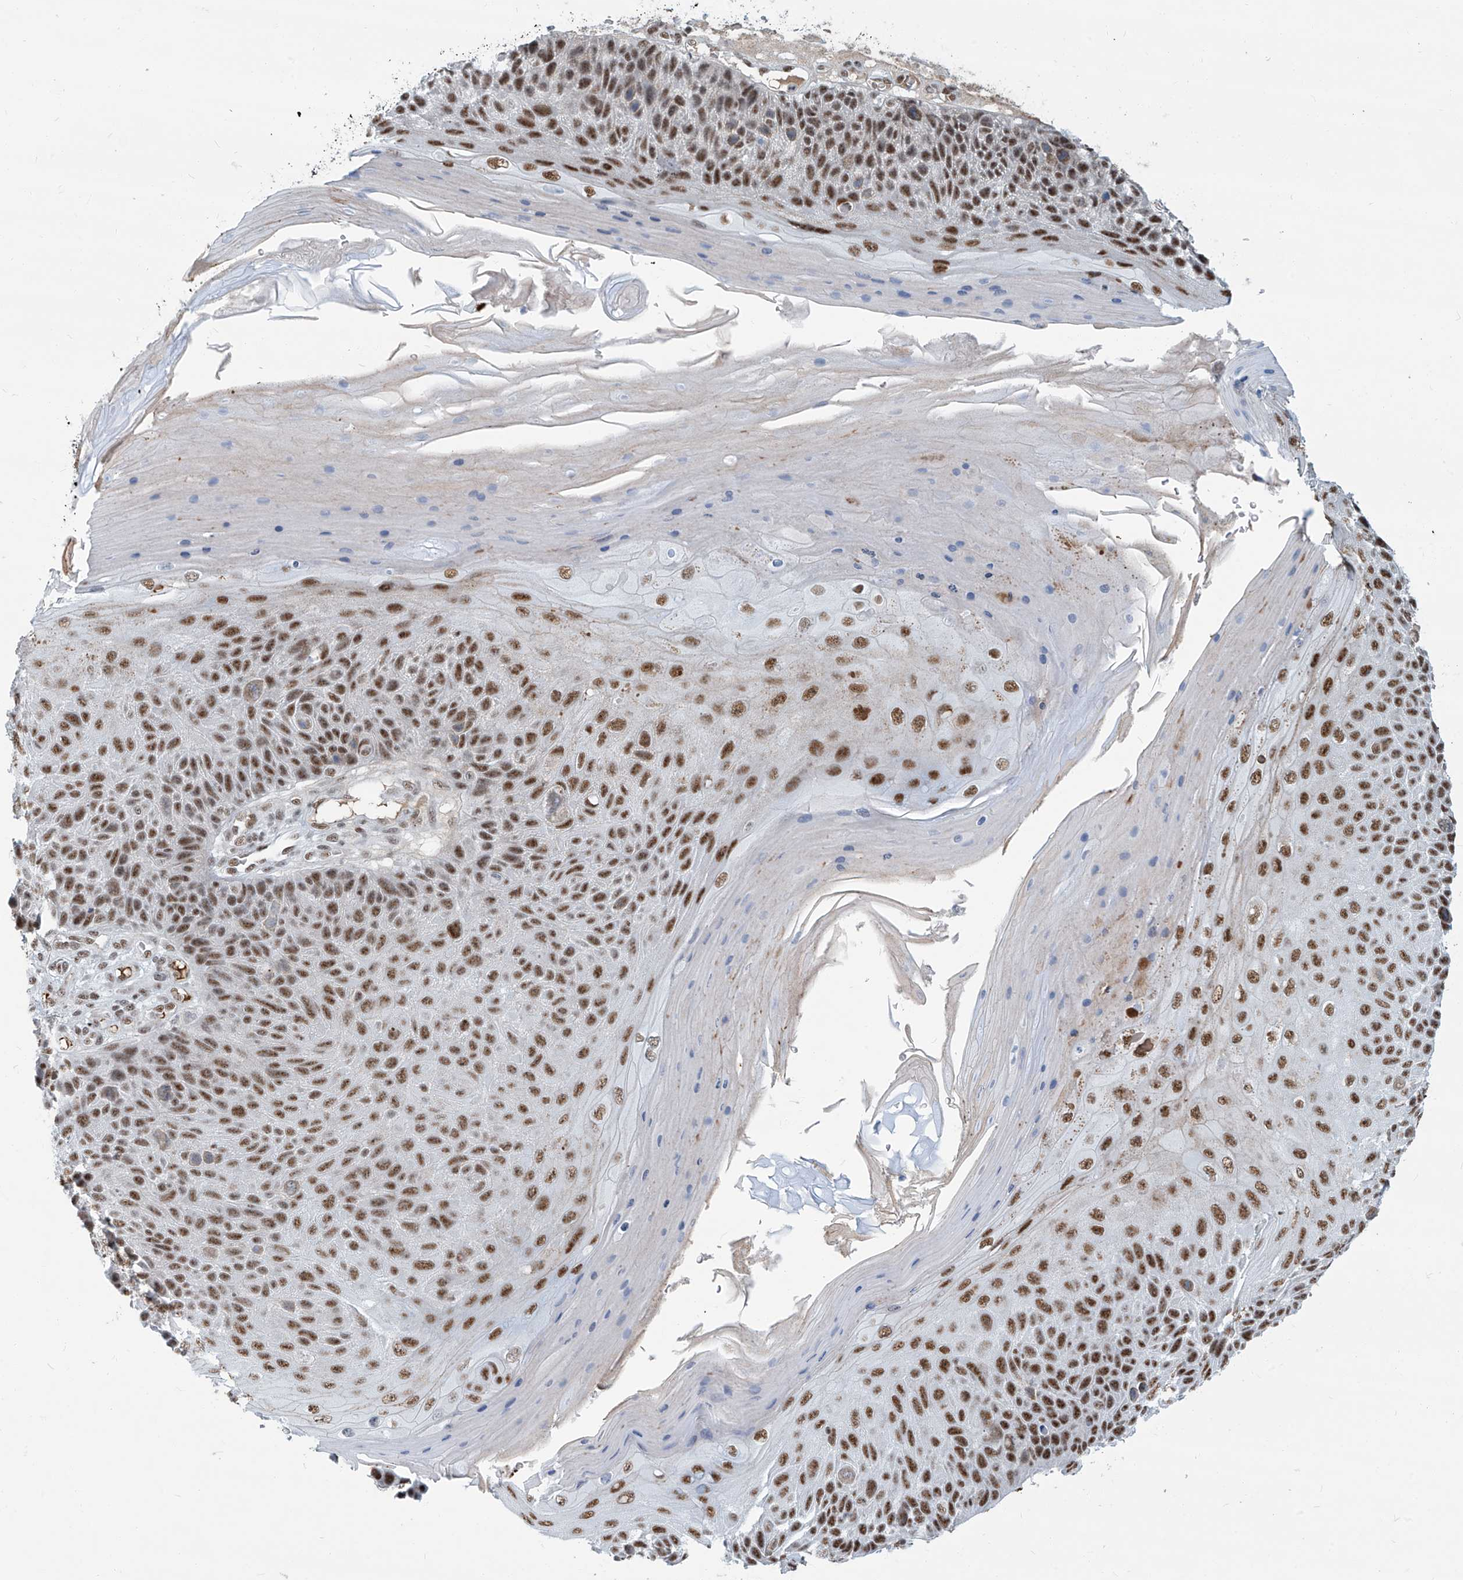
{"staining": {"intensity": "moderate", "quantity": ">75%", "location": "nuclear"}, "tissue": "skin cancer", "cell_type": "Tumor cells", "image_type": "cancer", "snomed": [{"axis": "morphology", "description": "Squamous cell carcinoma, NOS"}, {"axis": "topography", "description": "Skin"}], "caption": "Immunohistochemistry (IHC) histopathology image of human skin cancer (squamous cell carcinoma) stained for a protein (brown), which reveals medium levels of moderate nuclear staining in about >75% of tumor cells.", "gene": "SARNP", "patient": {"sex": "female", "age": 88}}